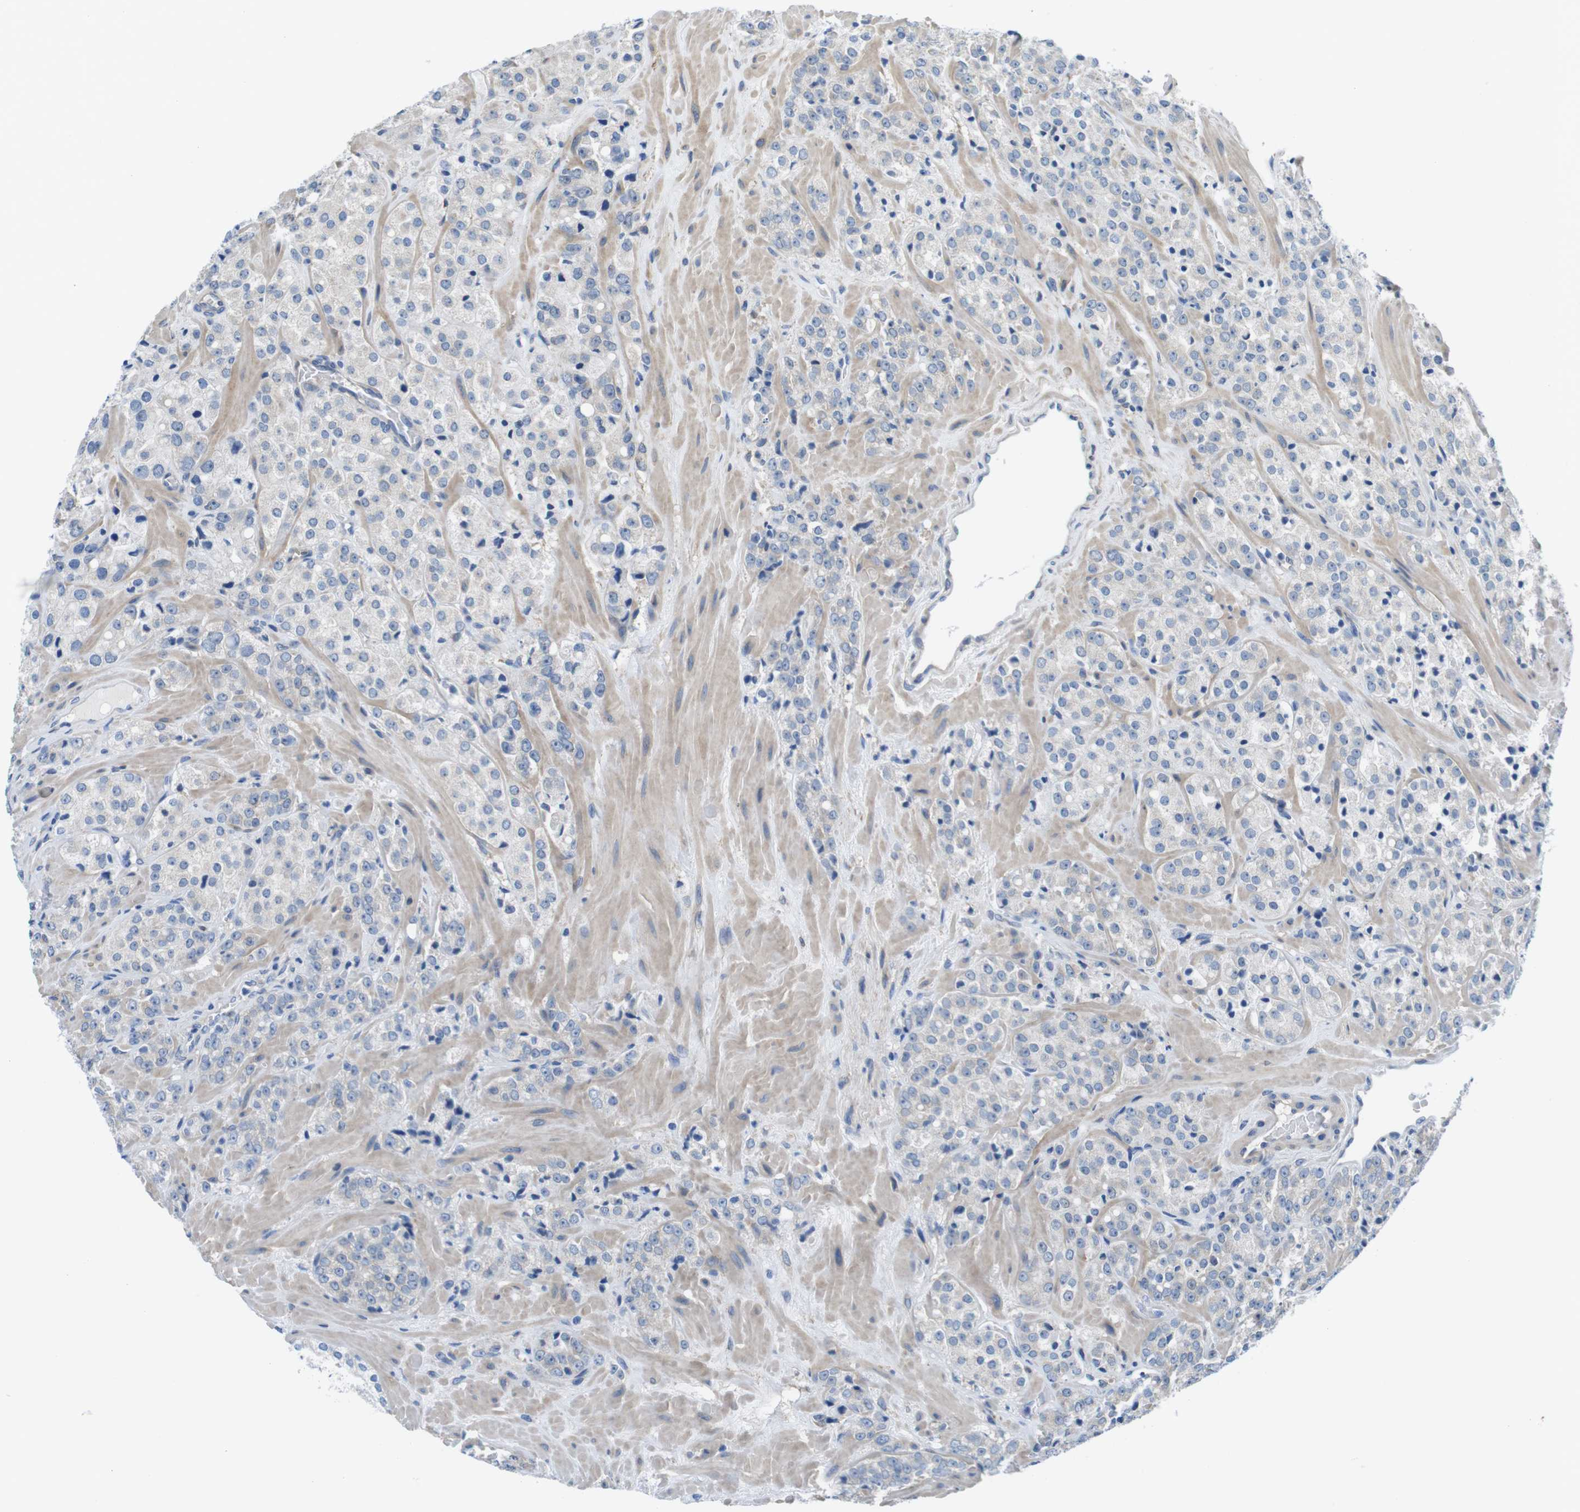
{"staining": {"intensity": "negative", "quantity": "none", "location": "none"}, "tissue": "prostate cancer", "cell_type": "Tumor cells", "image_type": "cancer", "snomed": [{"axis": "morphology", "description": "Adenocarcinoma, High grade"}, {"axis": "topography", "description": "Prostate"}], "caption": "IHC image of neoplastic tissue: human prostate high-grade adenocarcinoma stained with DAB (3,3'-diaminobenzidine) exhibits no significant protein positivity in tumor cells.", "gene": "CDH8", "patient": {"sex": "male", "age": 64}}